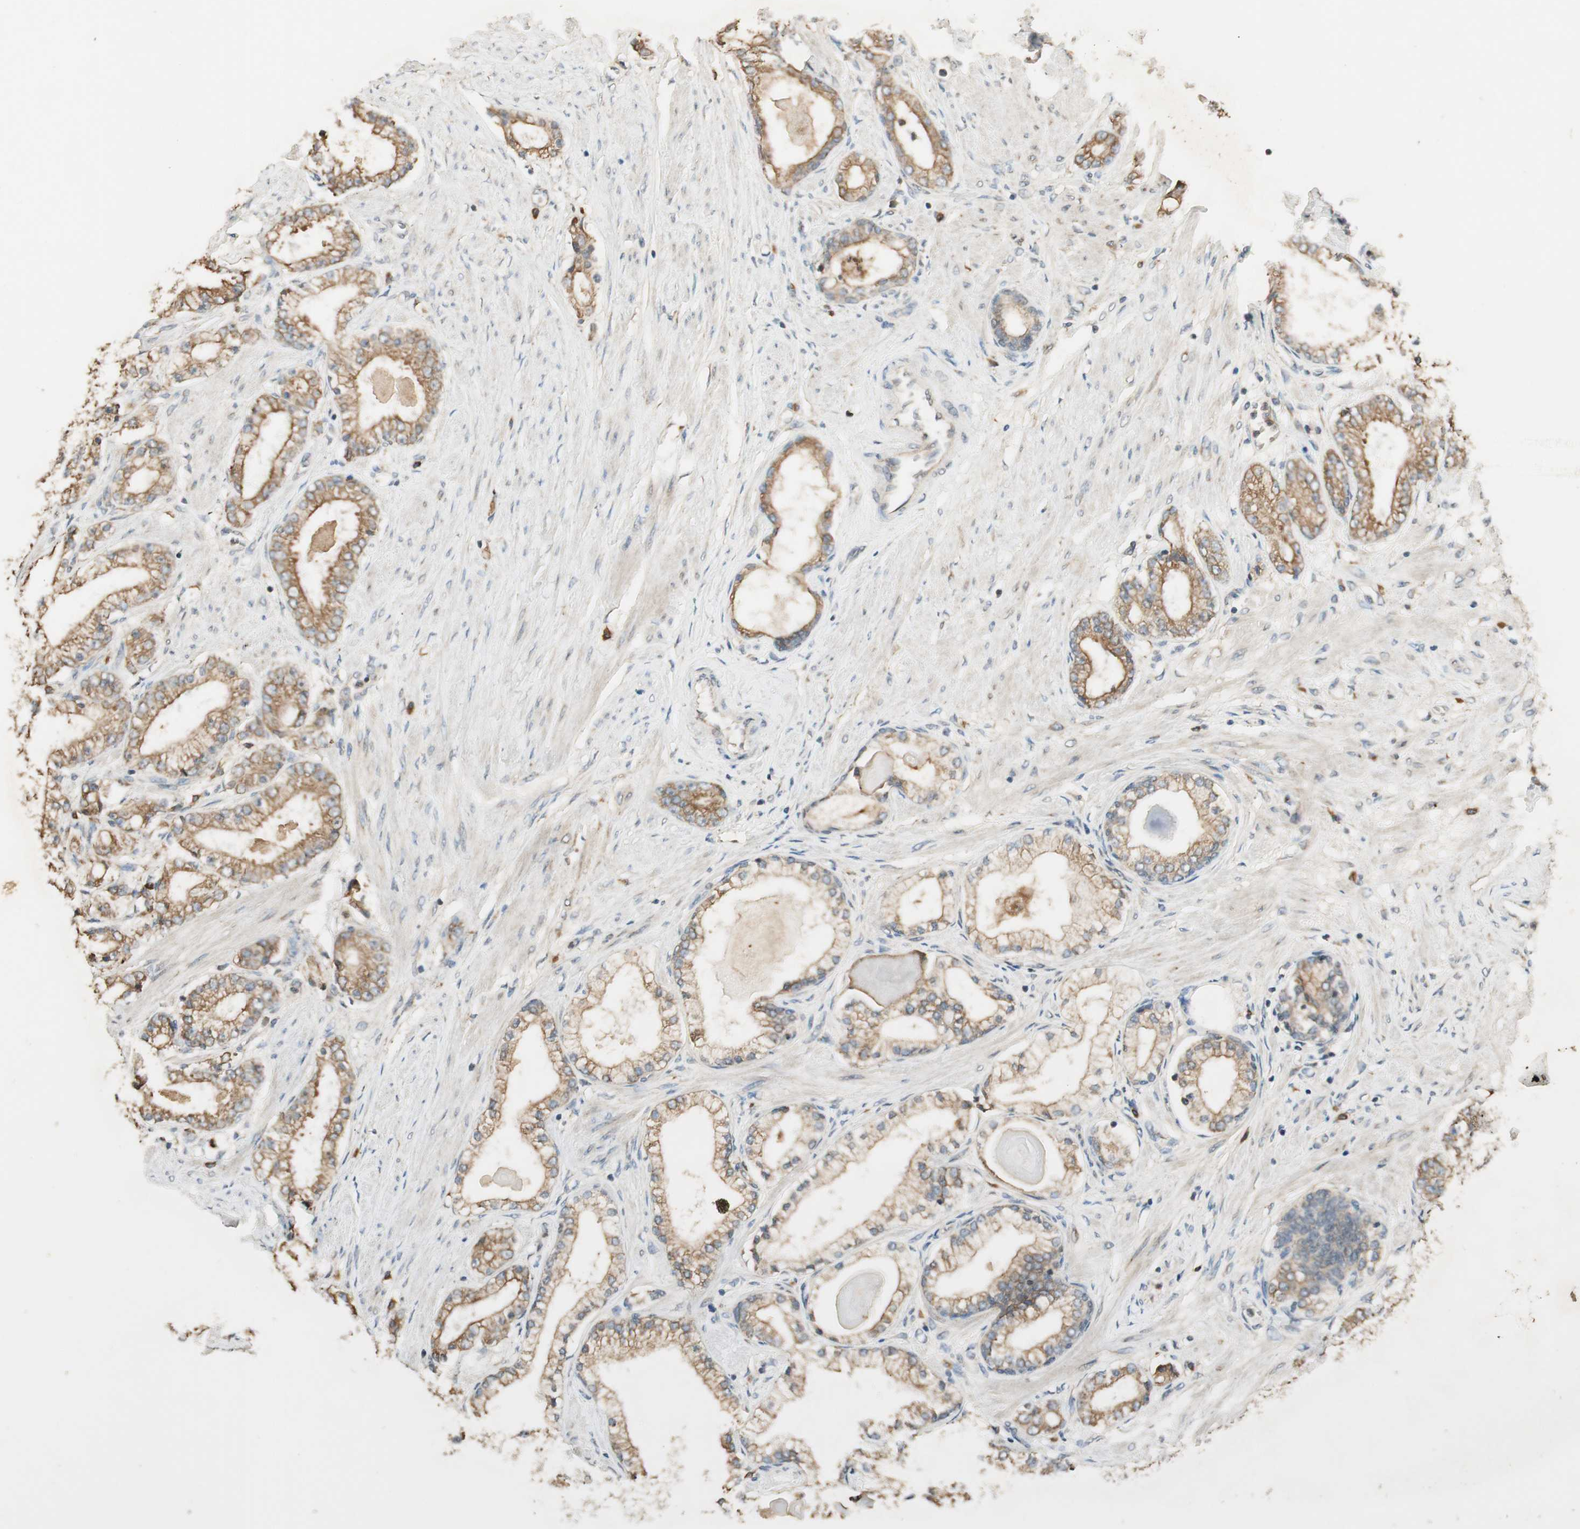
{"staining": {"intensity": "moderate", "quantity": ">75%", "location": "cytoplasmic/membranous"}, "tissue": "prostate cancer", "cell_type": "Tumor cells", "image_type": "cancer", "snomed": [{"axis": "morphology", "description": "Adenocarcinoma, Low grade"}, {"axis": "topography", "description": "Prostate"}], "caption": "Immunohistochemical staining of human prostate adenocarcinoma (low-grade) exhibits moderate cytoplasmic/membranous protein staining in about >75% of tumor cells.", "gene": "CLCN2", "patient": {"sex": "male", "age": 63}}